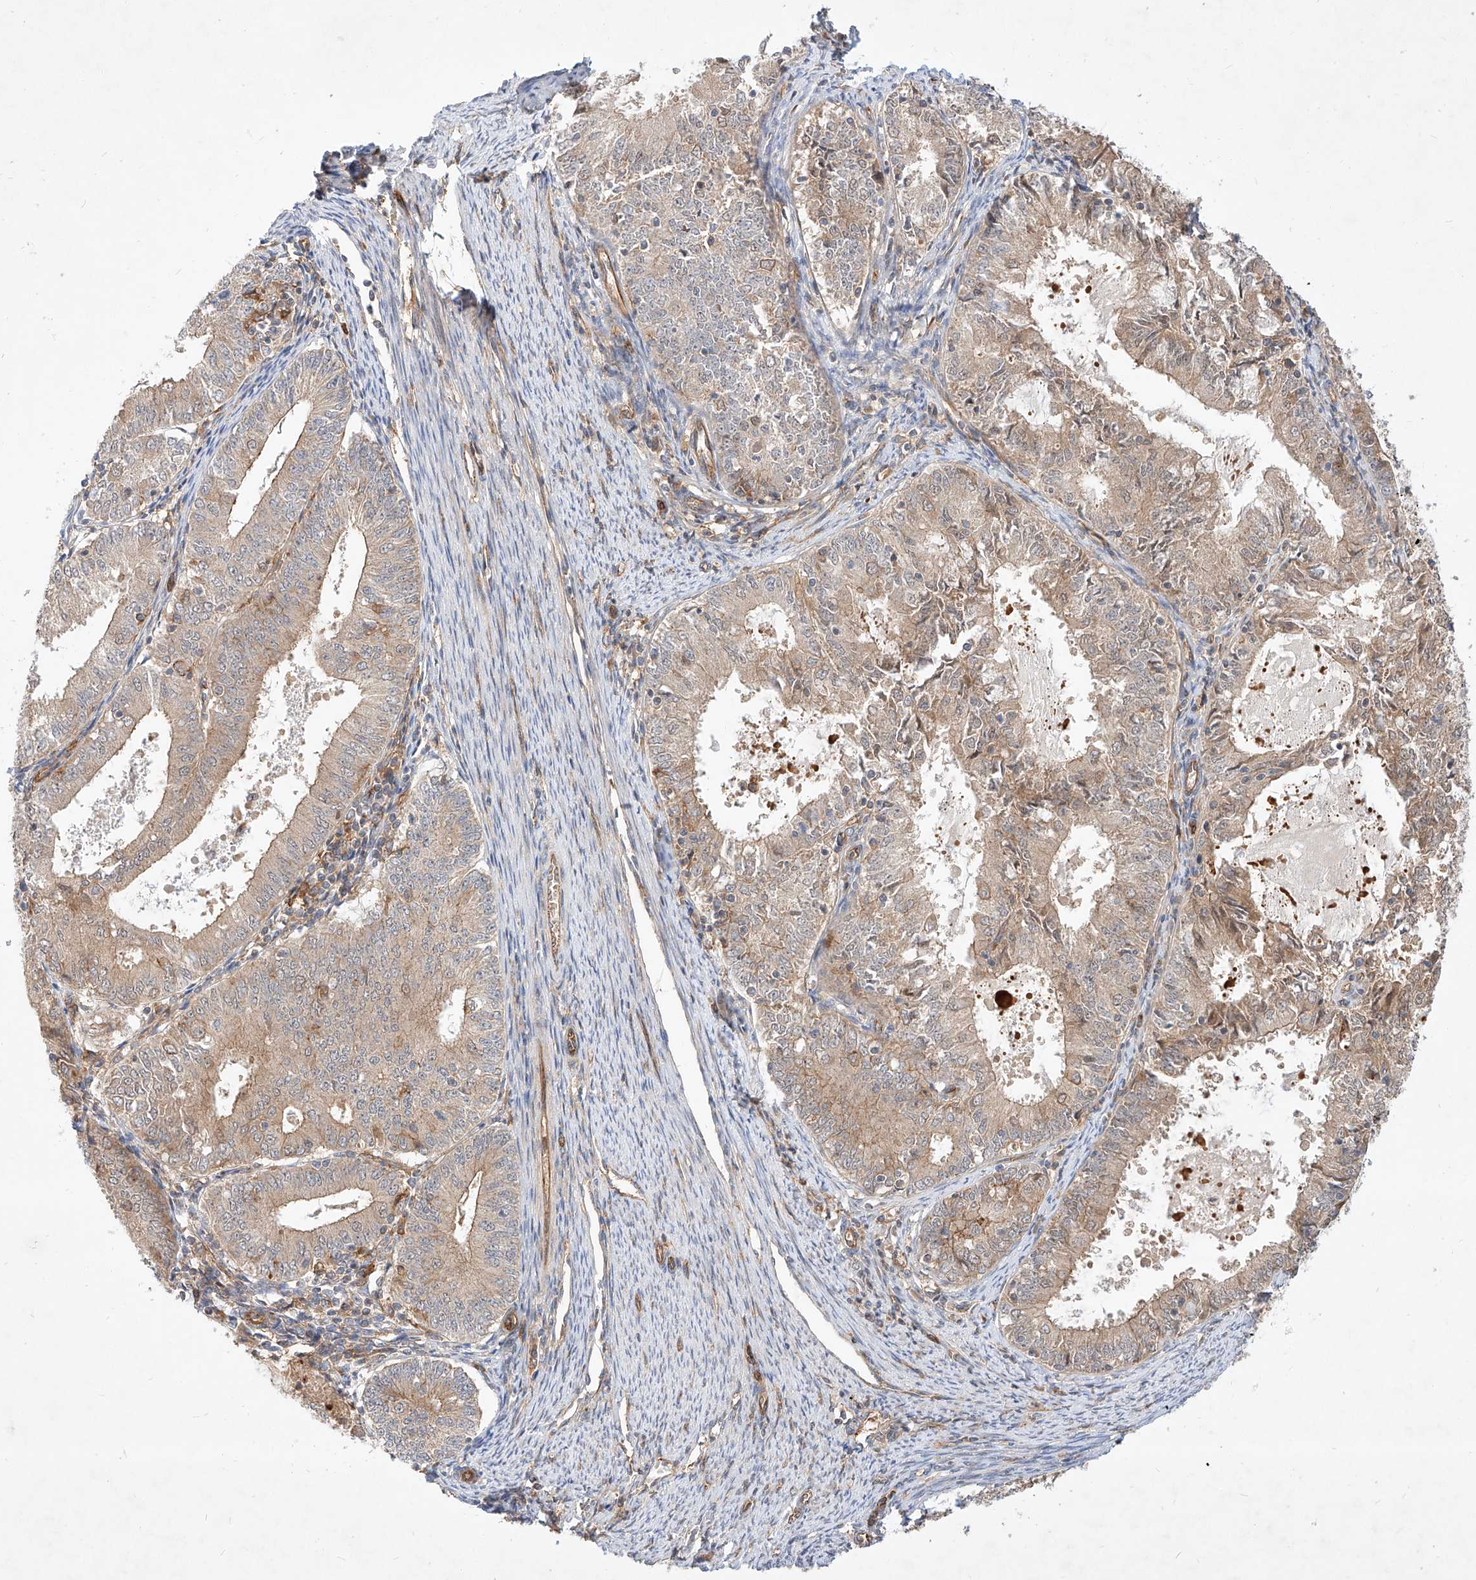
{"staining": {"intensity": "weak", "quantity": ">75%", "location": "cytoplasmic/membranous"}, "tissue": "endometrial cancer", "cell_type": "Tumor cells", "image_type": "cancer", "snomed": [{"axis": "morphology", "description": "Adenocarcinoma, NOS"}, {"axis": "topography", "description": "Endometrium"}], "caption": "Weak cytoplasmic/membranous staining for a protein is identified in about >75% of tumor cells of endometrial cancer (adenocarcinoma) using immunohistochemistry.", "gene": "NFAM1", "patient": {"sex": "female", "age": 57}}